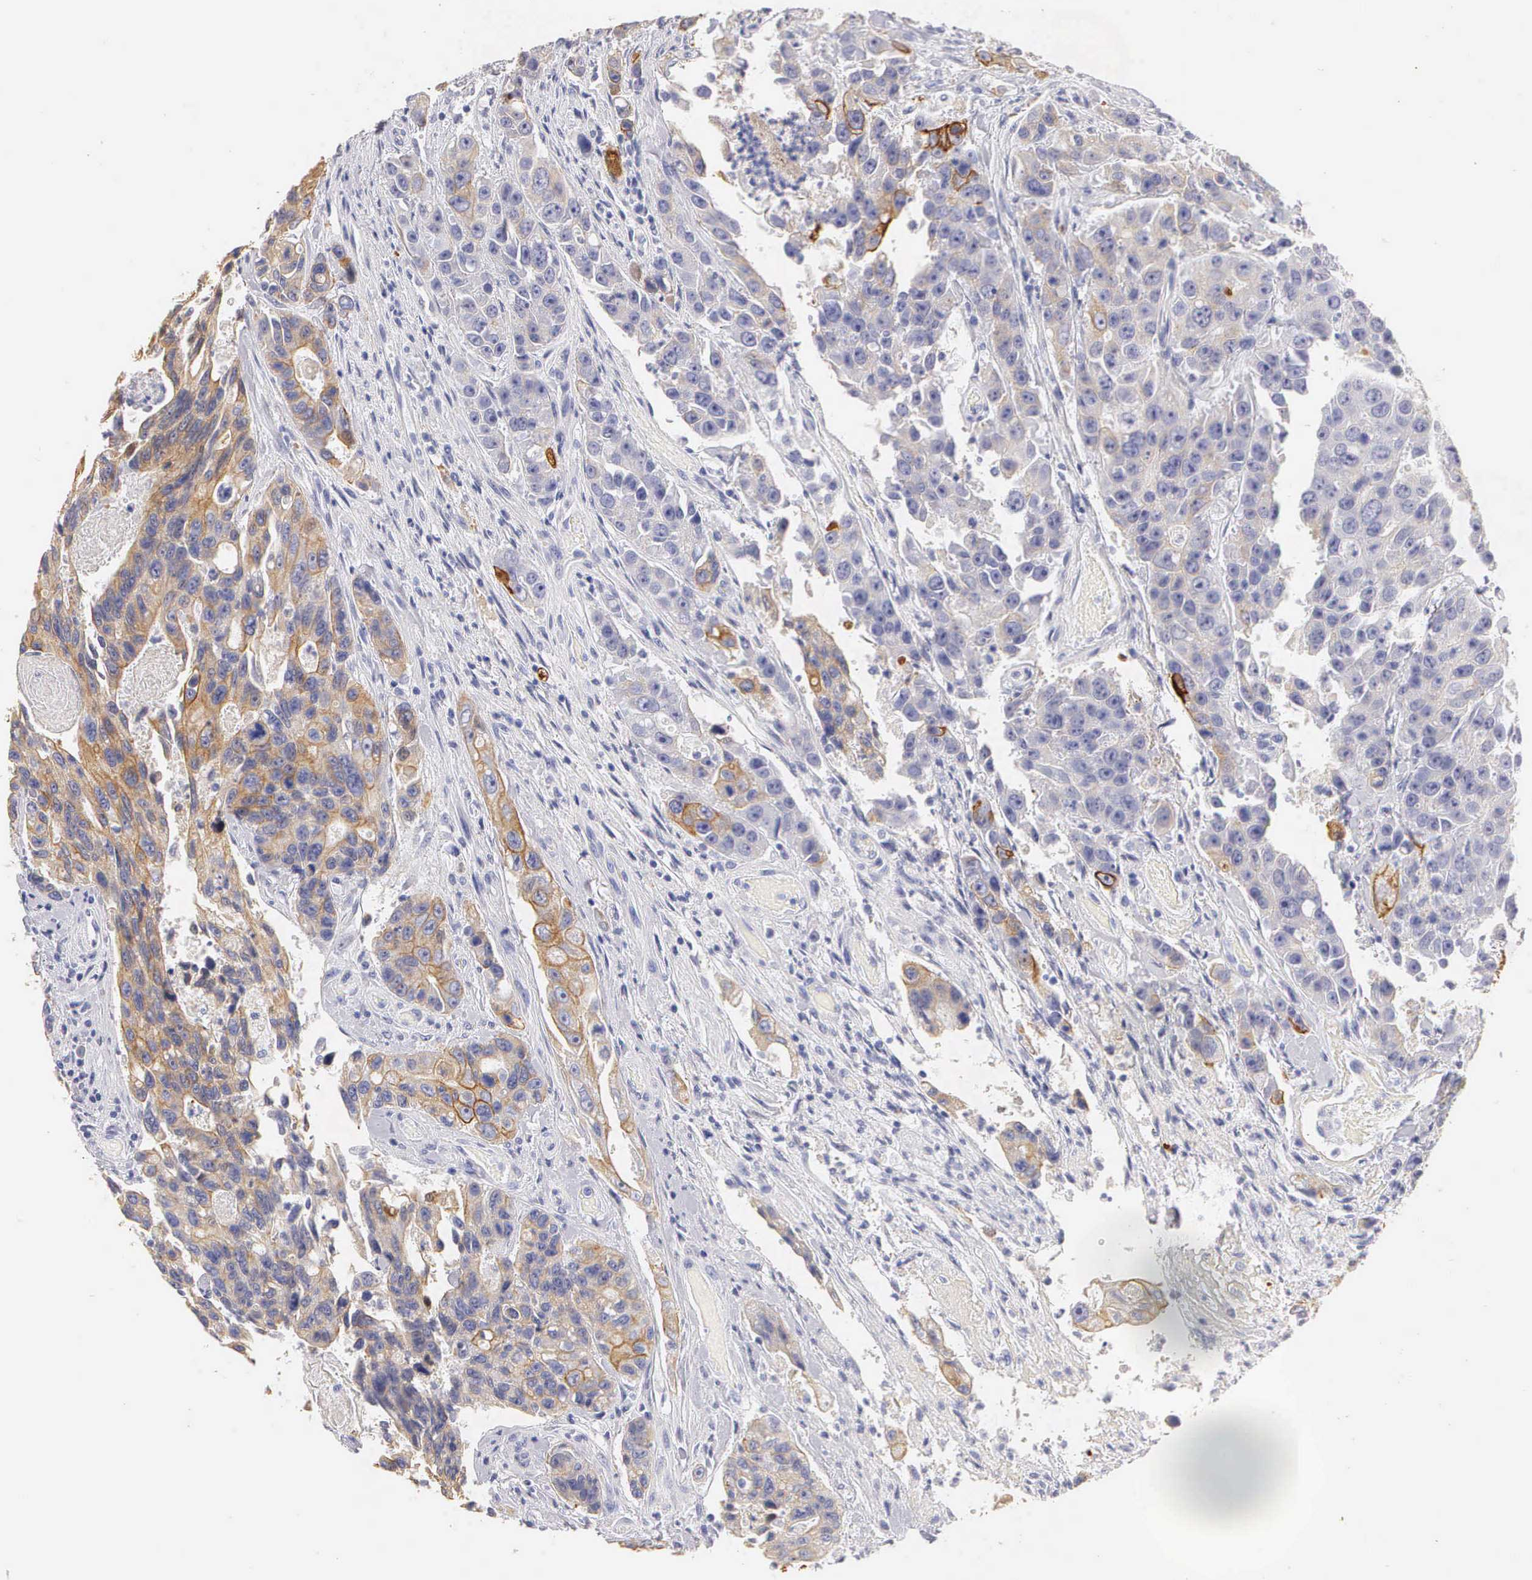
{"staining": {"intensity": "moderate", "quantity": "25%-75%", "location": "cytoplasmic/membranous"}, "tissue": "colorectal cancer", "cell_type": "Tumor cells", "image_type": "cancer", "snomed": [{"axis": "morphology", "description": "Adenocarcinoma, NOS"}, {"axis": "topography", "description": "Colon"}], "caption": "This is a photomicrograph of immunohistochemistry (IHC) staining of adenocarcinoma (colorectal), which shows moderate expression in the cytoplasmic/membranous of tumor cells.", "gene": "KRT17", "patient": {"sex": "female", "age": 86}}